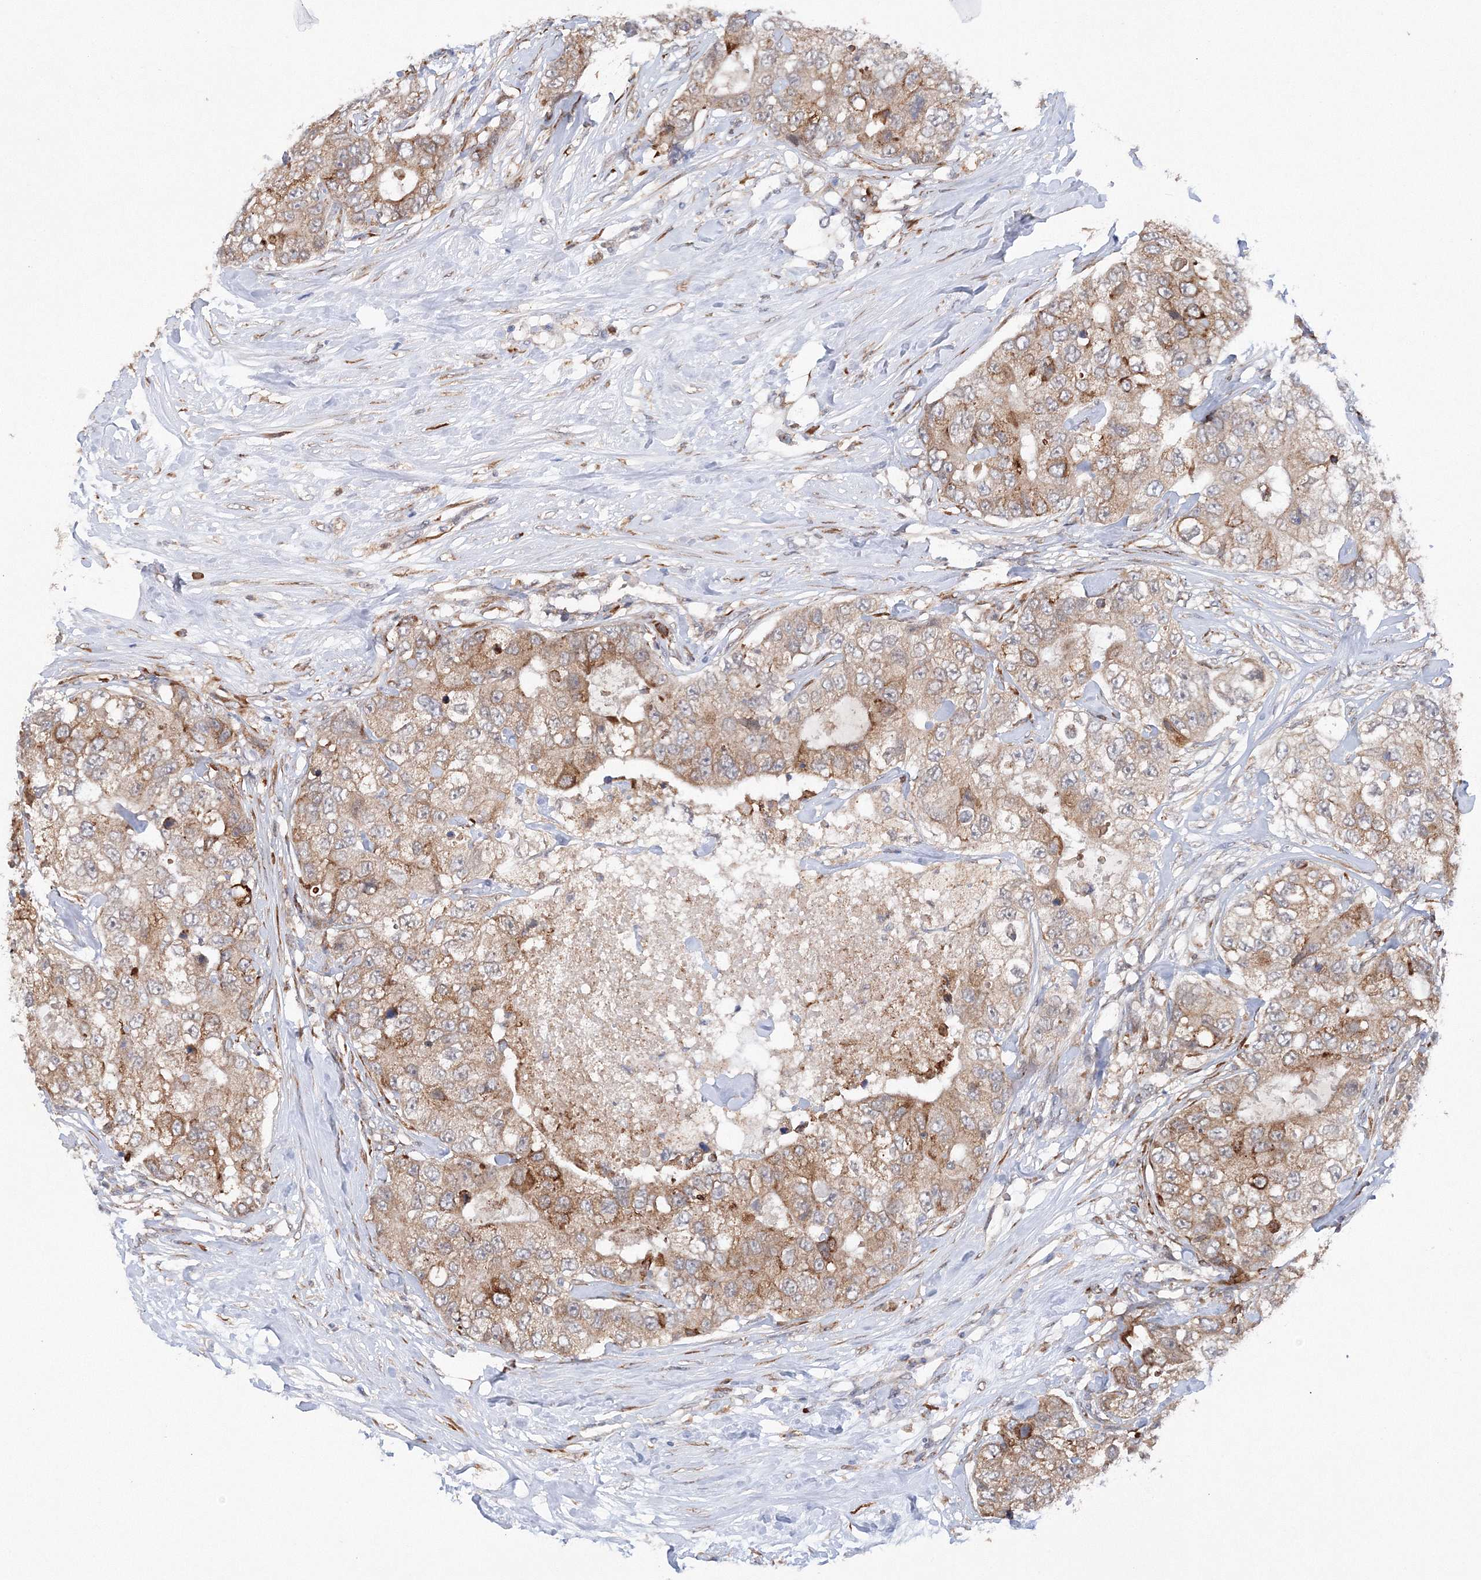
{"staining": {"intensity": "moderate", "quantity": "25%-75%", "location": "cytoplasmic/membranous"}, "tissue": "breast cancer", "cell_type": "Tumor cells", "image_type": "cancer", "snomed": [{"axis": "morphology", "description": "Duct carcinoma"}, {"axis": "topography", "description": "Breast"}], "caption": "Protein expression analysis of human breast cancer (infiltrating ductal carcinoma) reveals moderate cytoplasmic/membranous positivity in approximately 25%-75% of tumor cells. (Brightfield microscopy of DAB IHC at high magnification).", "gene": "DIS3L2", "patient": {"sex": "female", "age": 62}}